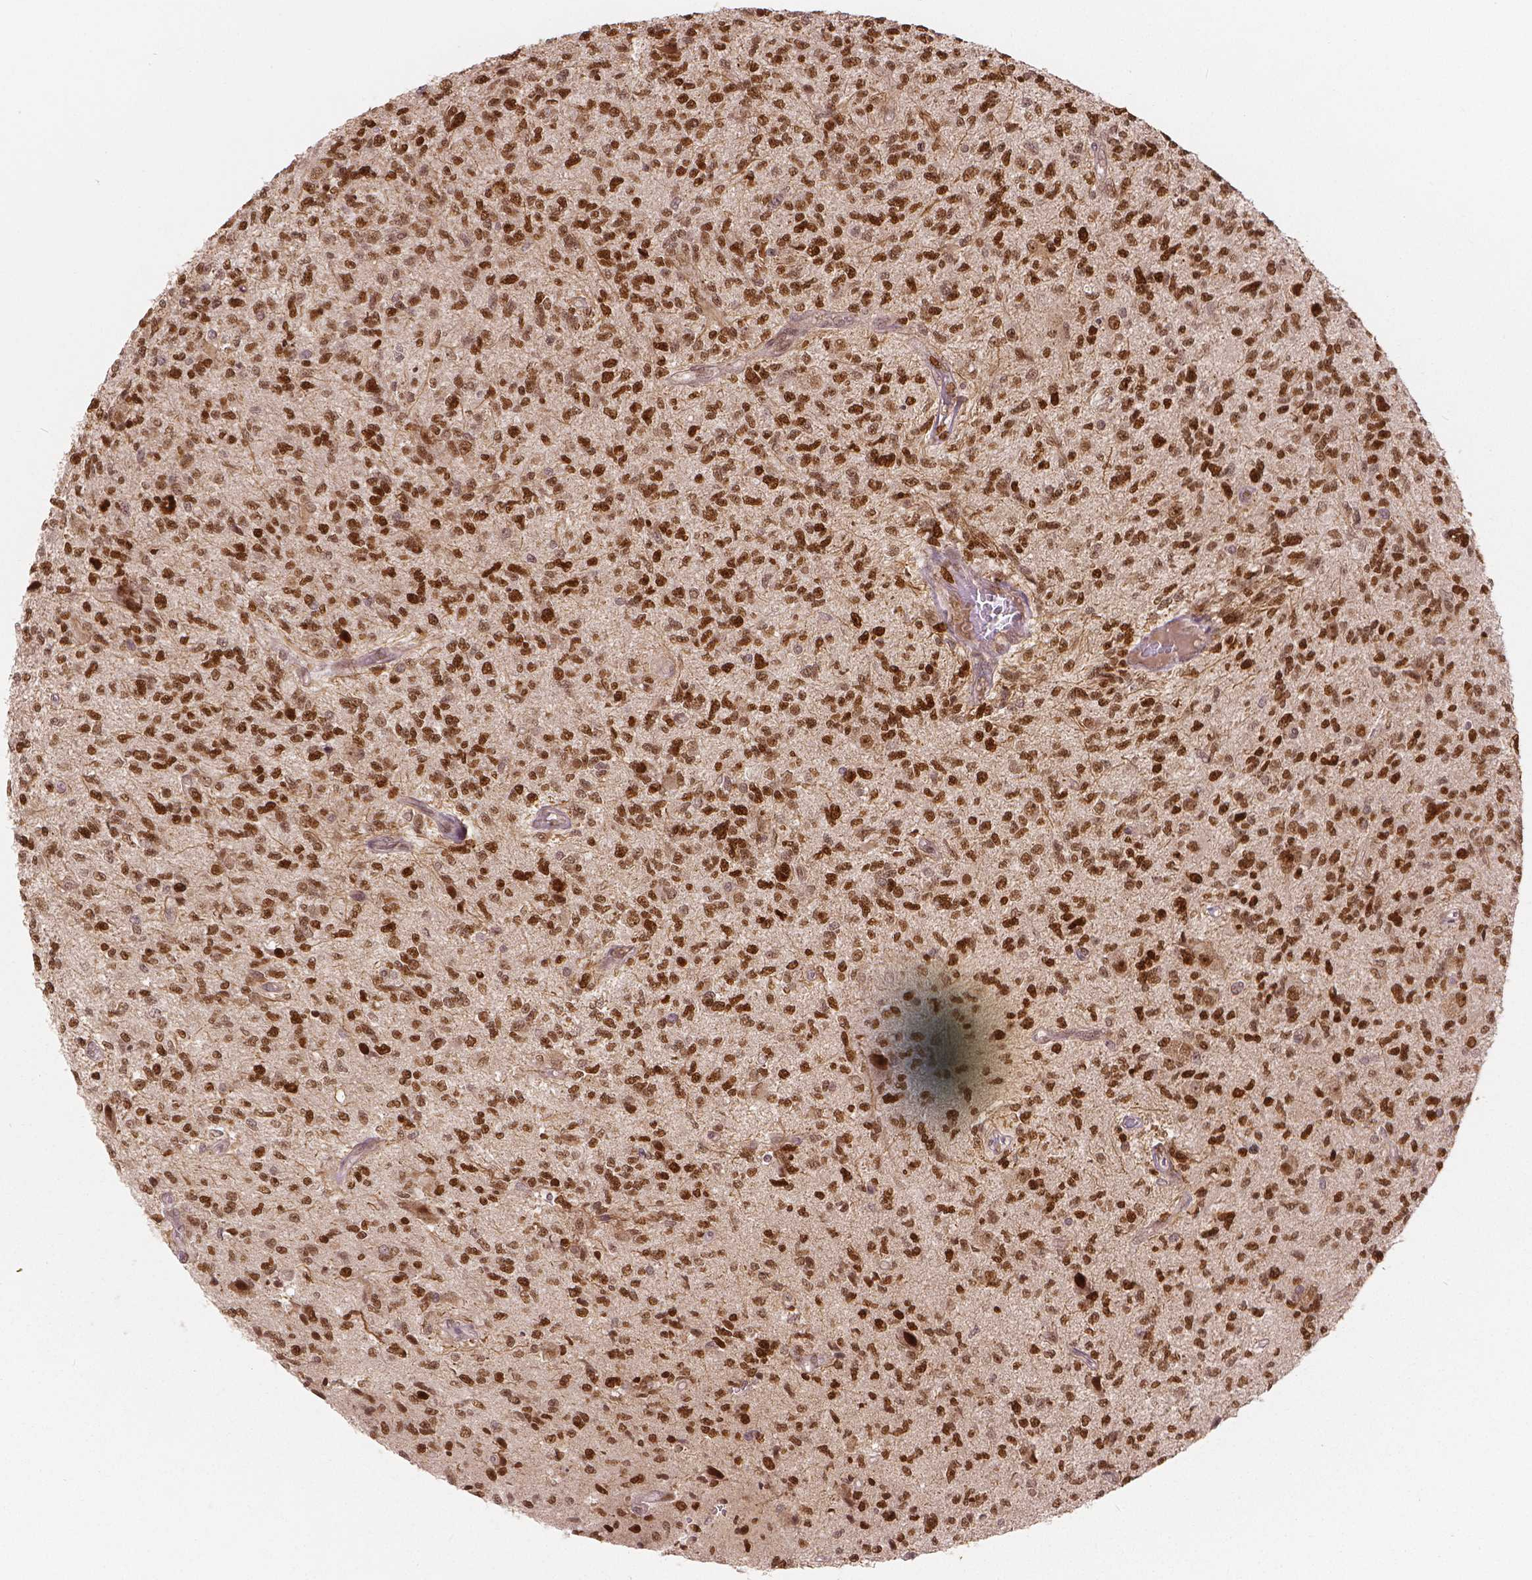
{"staining": {"intensity": "moderate", "quantity": ">75%", "location": "nuclear"}, "tissue": "glioma", "cell_type": "Tumor cells", "image_type": "cancer", "snomed": [{"axis": "morphology", "description": "Glioma, malignant, High grade"}, {"axis": "topography", "description": "Brain"}], "caption": "A medium amount of moderate nuclear positivity is present in approximately >75% of tumor cells in malignant glioma (high-grade) tissue.", "gene": "NSD2", "patient": {"sex": "male", "age": 56}}